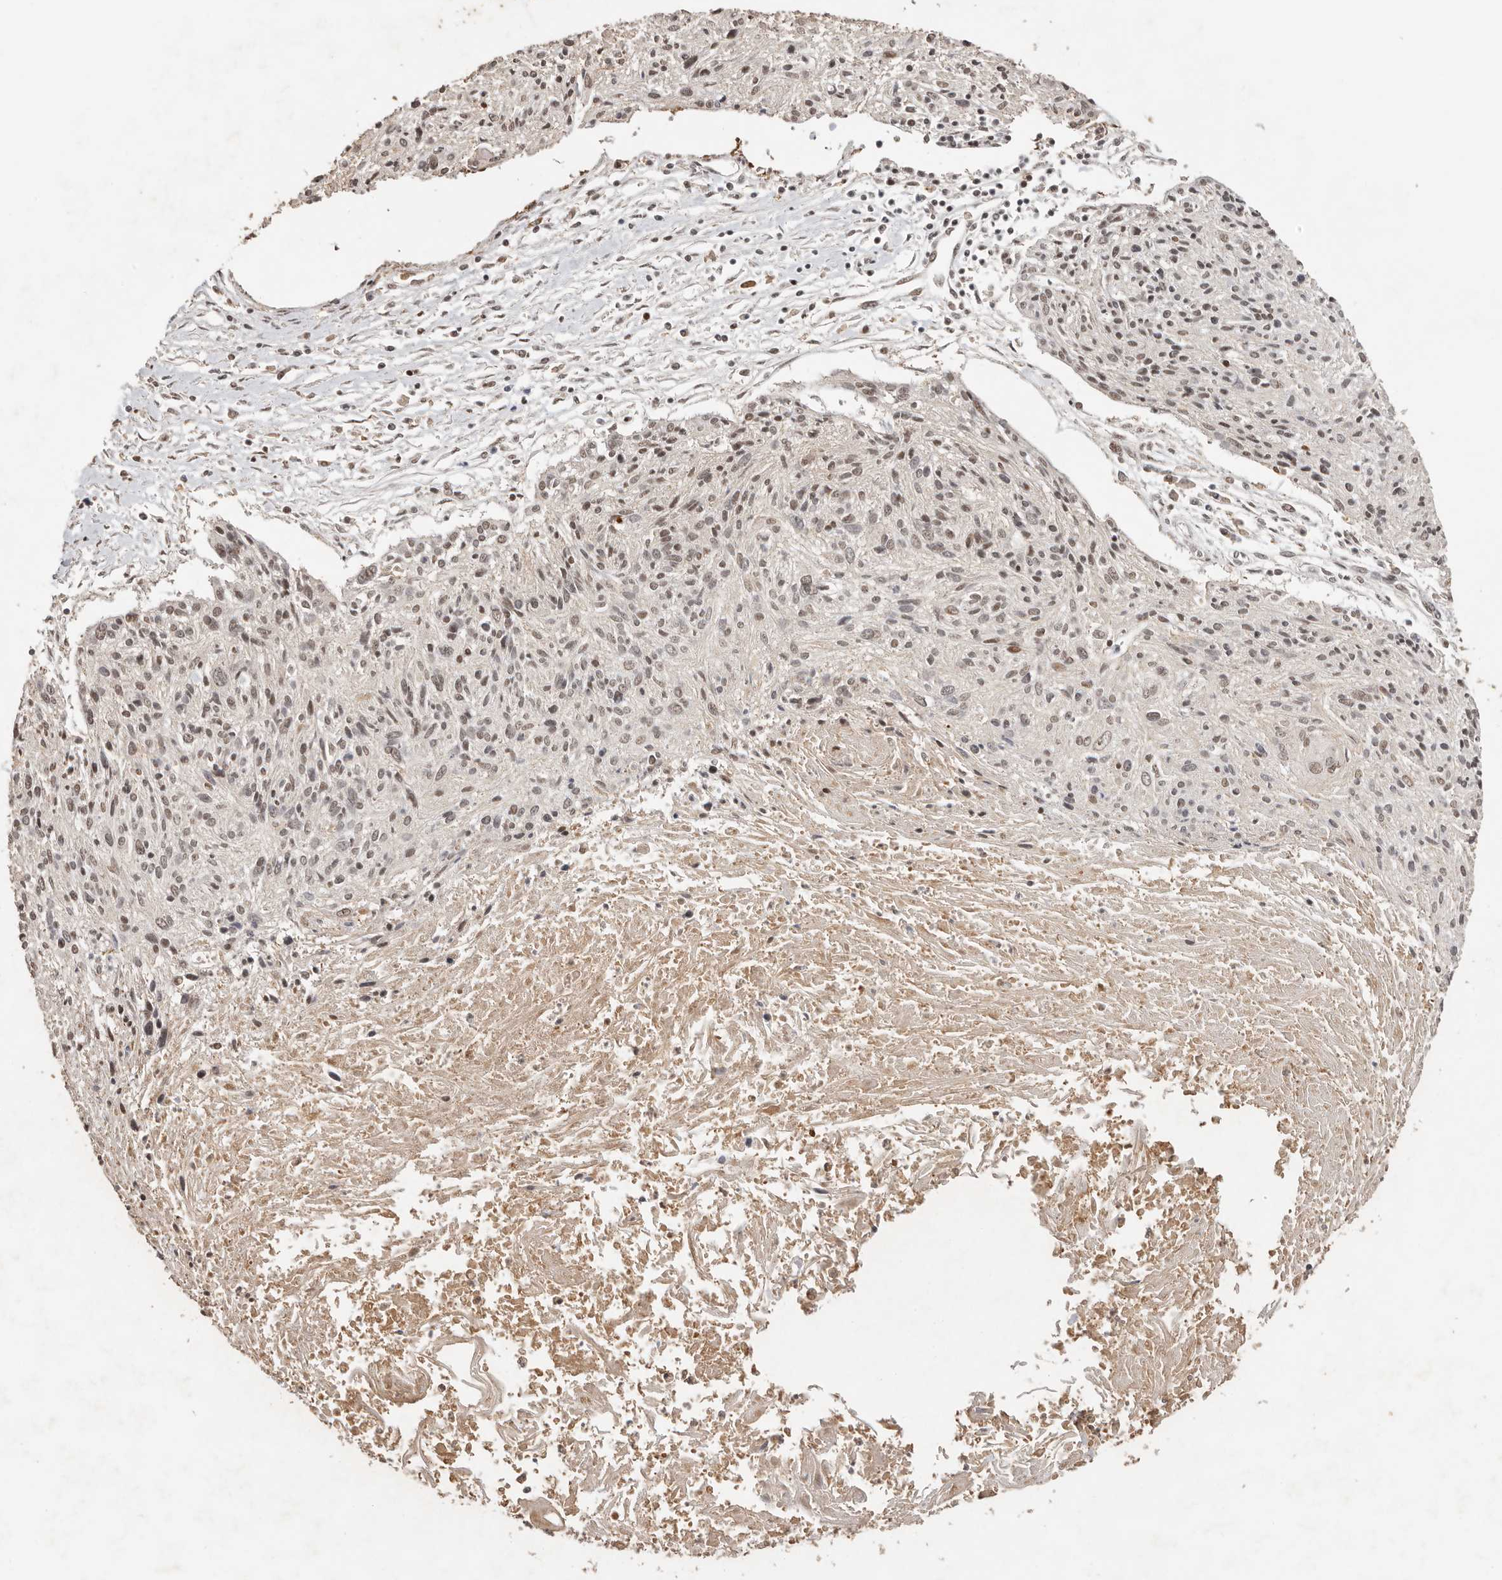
{"staining": {"intensity": "weak", "quantity": "<25%", "location": "nuclear"}, "tissue": "cervical cancer", "cell_type": "Tumor cells", "image_type": "cancer", "snomed": [{"axis": "morphology", "description": "Squamous cell carcinoma, NOS"}, {"axis": "topography", "description": "Cervix"}], "caption": "Human cervical squamous cell carcinoma stained for a protein using immunohistochemistry (IHC) exhibits no expression in tumor cells.", "gene": "SEC14L1", "patient": {"sex": "female", "age": 51}}